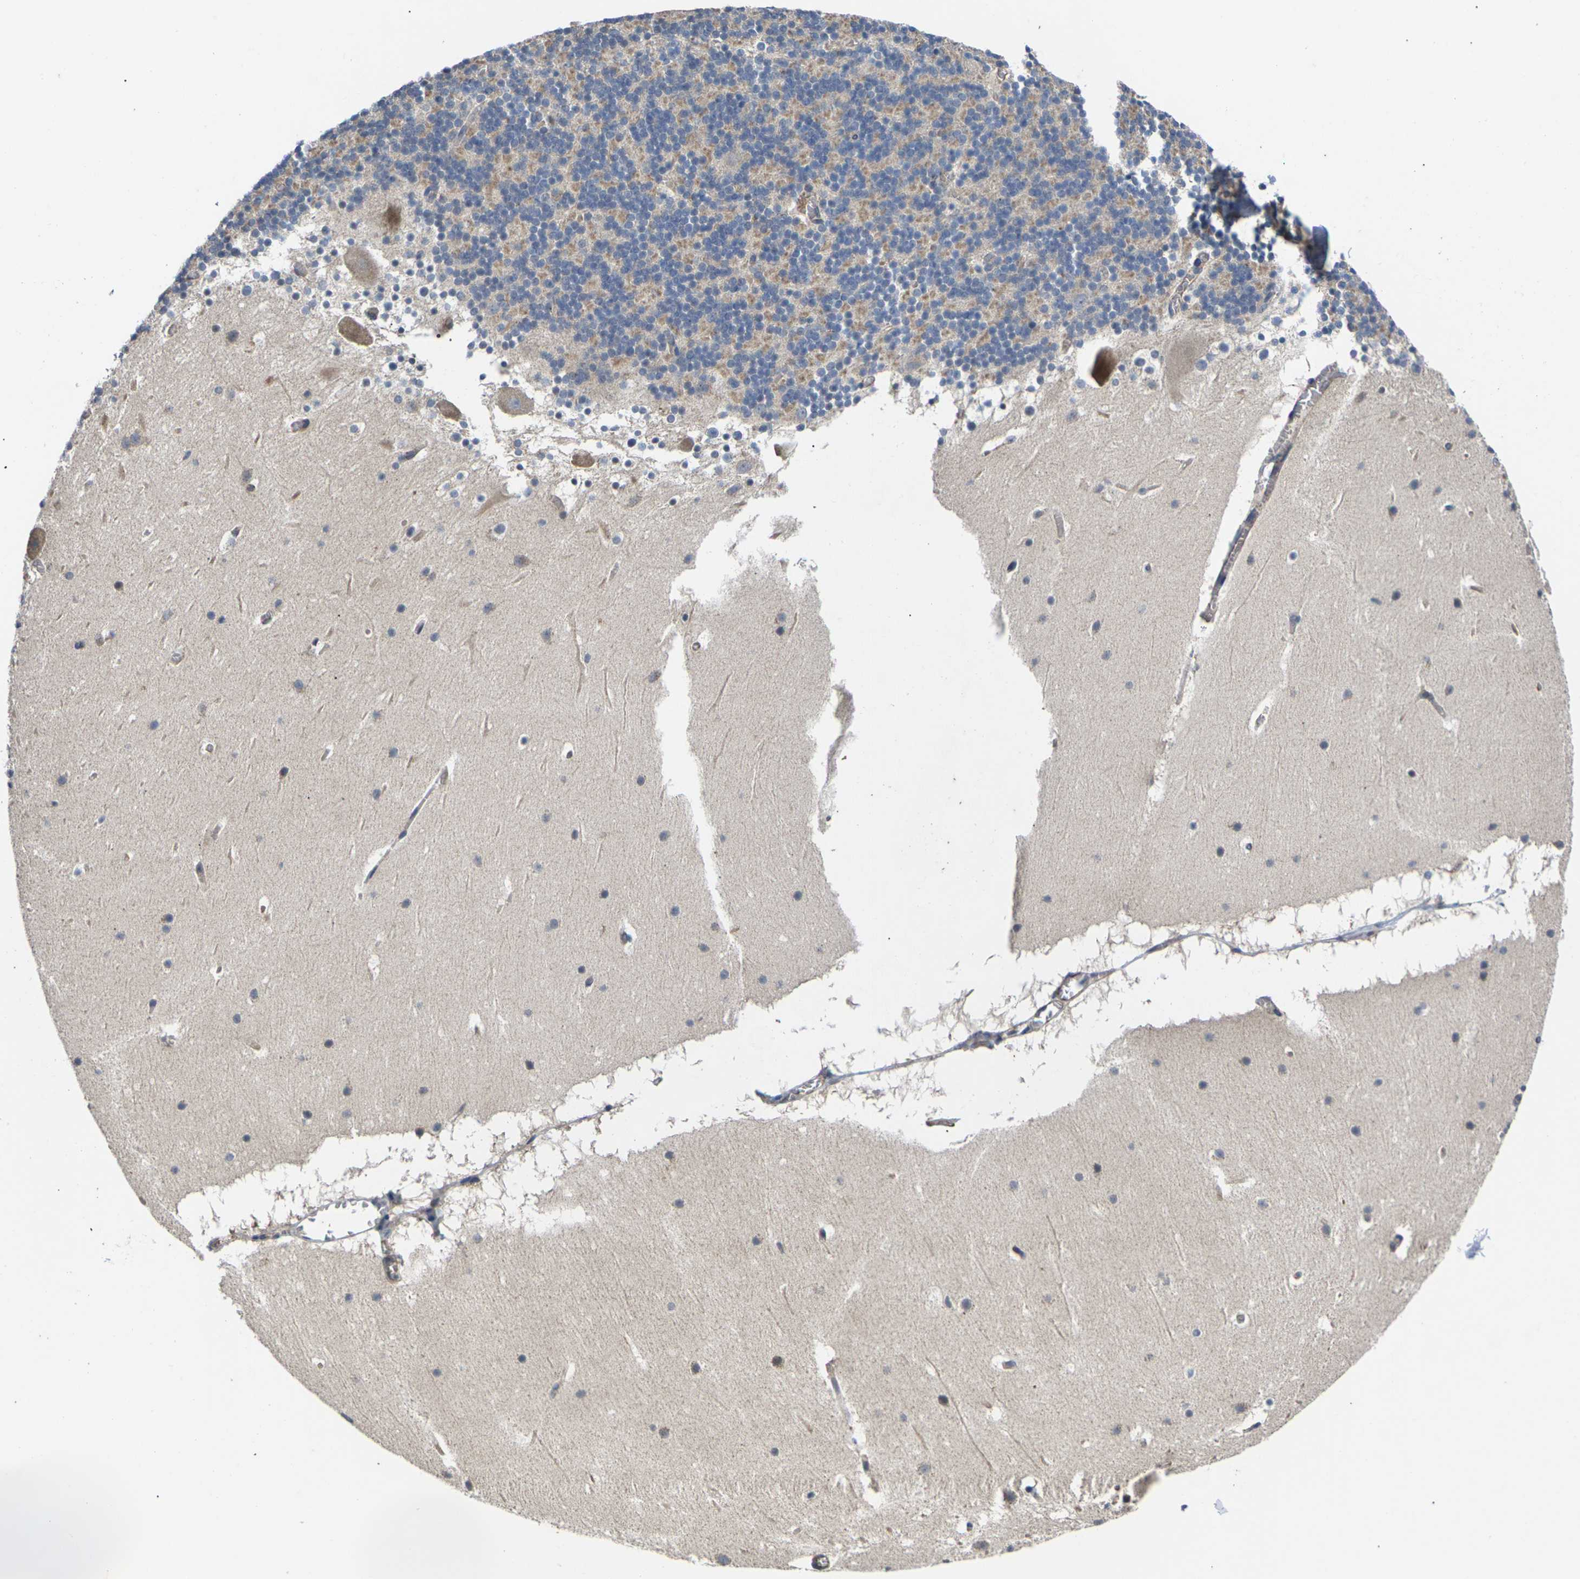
{"staining": {"intensity": "weak", "quantity": "25%-75%", "location": "cytoplasmic/membranous"}, "tissue": "cerebellum", "cell_type": "Cells in granular layer", "image_type": "normal", "snomed": [{"axis": "morphology", "description": "Normal tissue, NOS"}, {"axis": "topography", "description": "Cerebellum"}], "caption": "Unremarkable cerebellum demonstrates weak cytoplasmic/membranous positivity in approximately 25%-75% of cells in granular layer (DAB (3,3'-diaminobenzidine) IHC, brown staining for protein, blue staining for nuclei)..", "gene": "DKK2", "patient": {"sex": "male", "age": 45}}